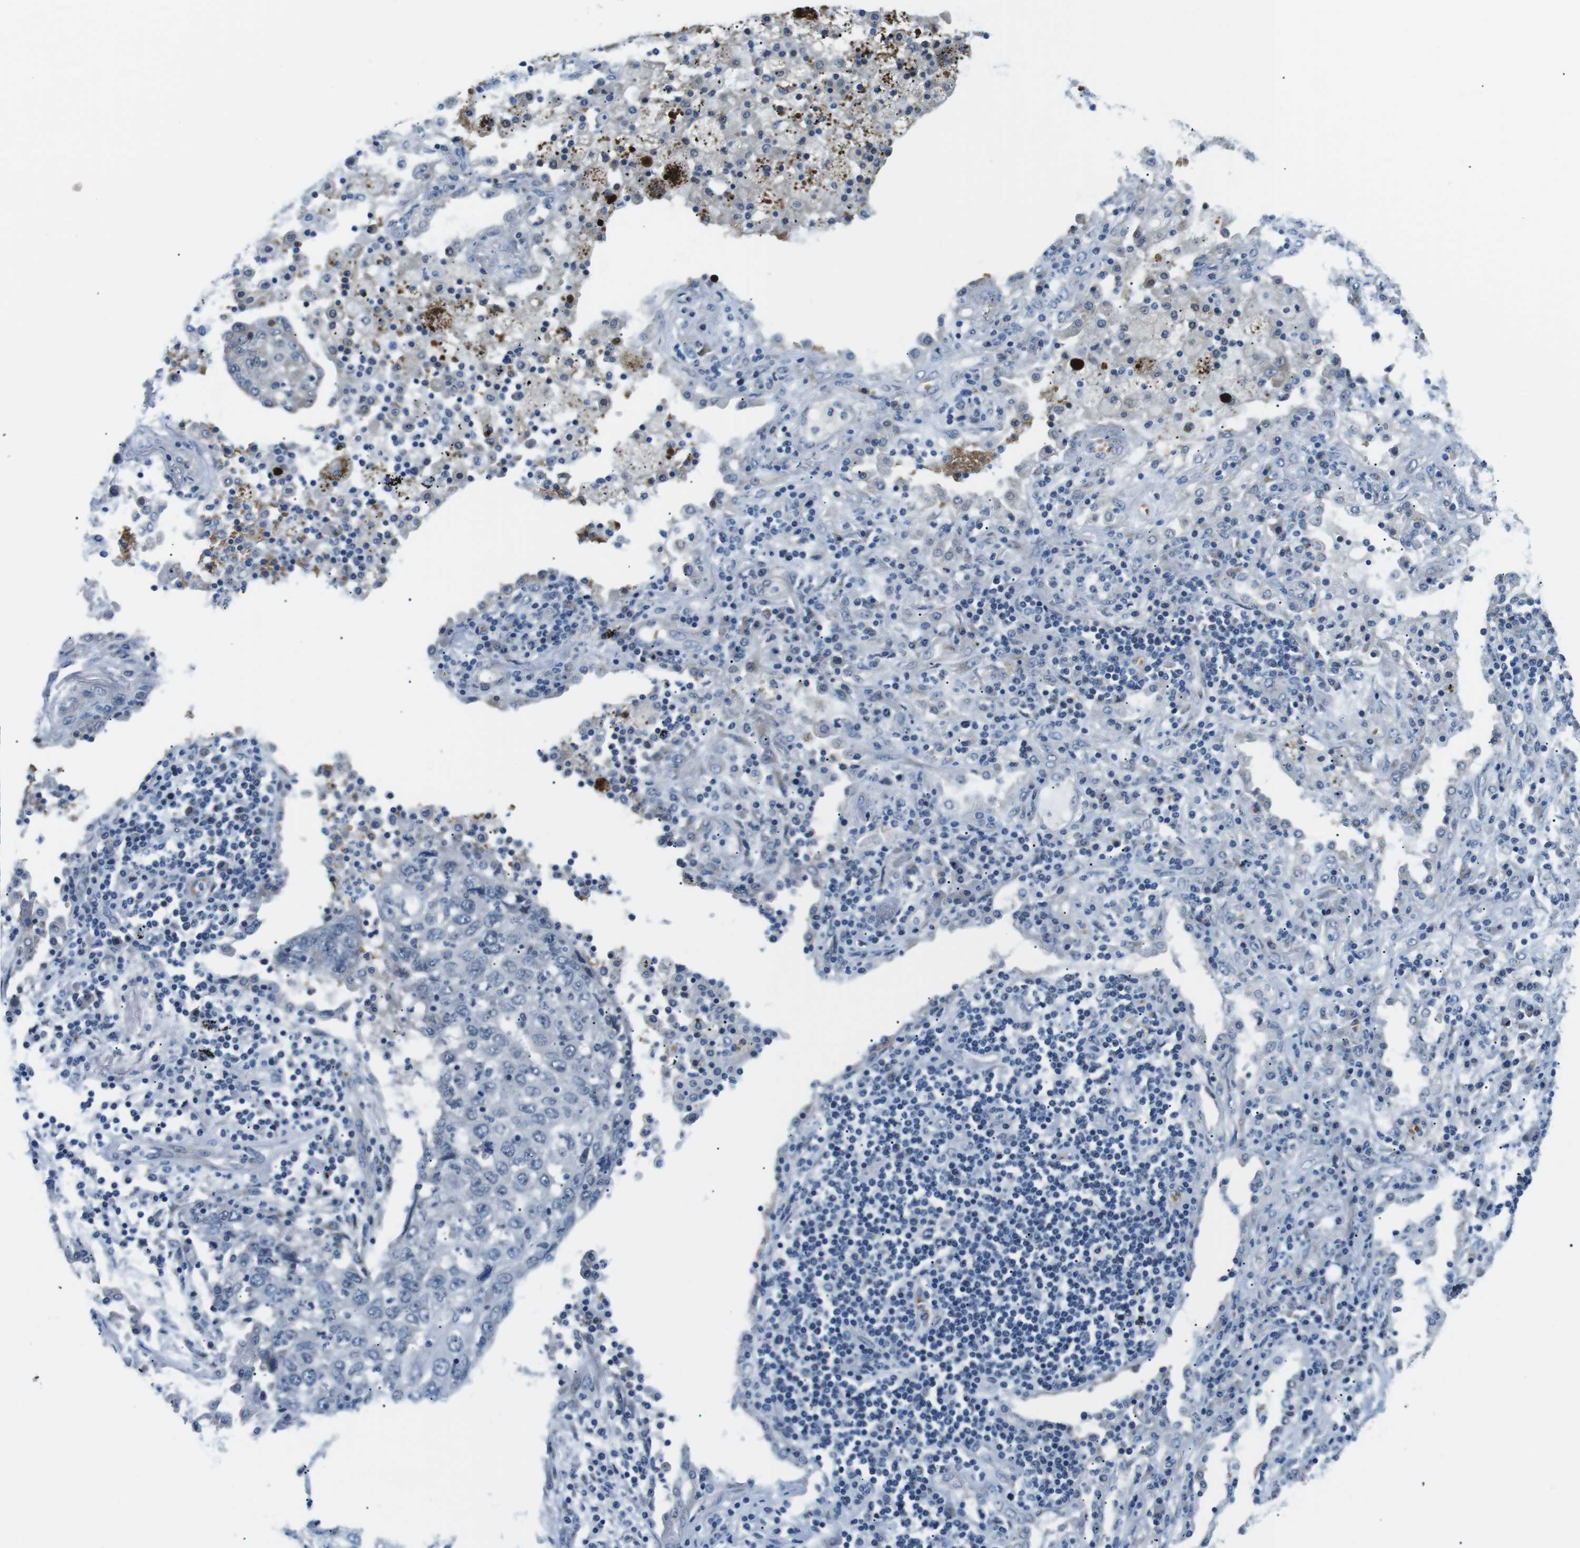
{"staining": {"intensity": "negative", "quantity": "none", "location": "none"}, "tissue": "lung cancer", "cell_type": "Tumor cells", "image_type": "cancer", "snomed": [{"axis": "morphology", "description": "Squamous cell carcinoma, NOS"}, {"axis": "topography", "description": "Lung"}], "caption": "Immunohistochemical staining of squamous cell carcinoma (lung) demonstrates no significant staining in tumor cells.", "gene": "WSCD1", "patient": {"sex": "female", "age": 63}}